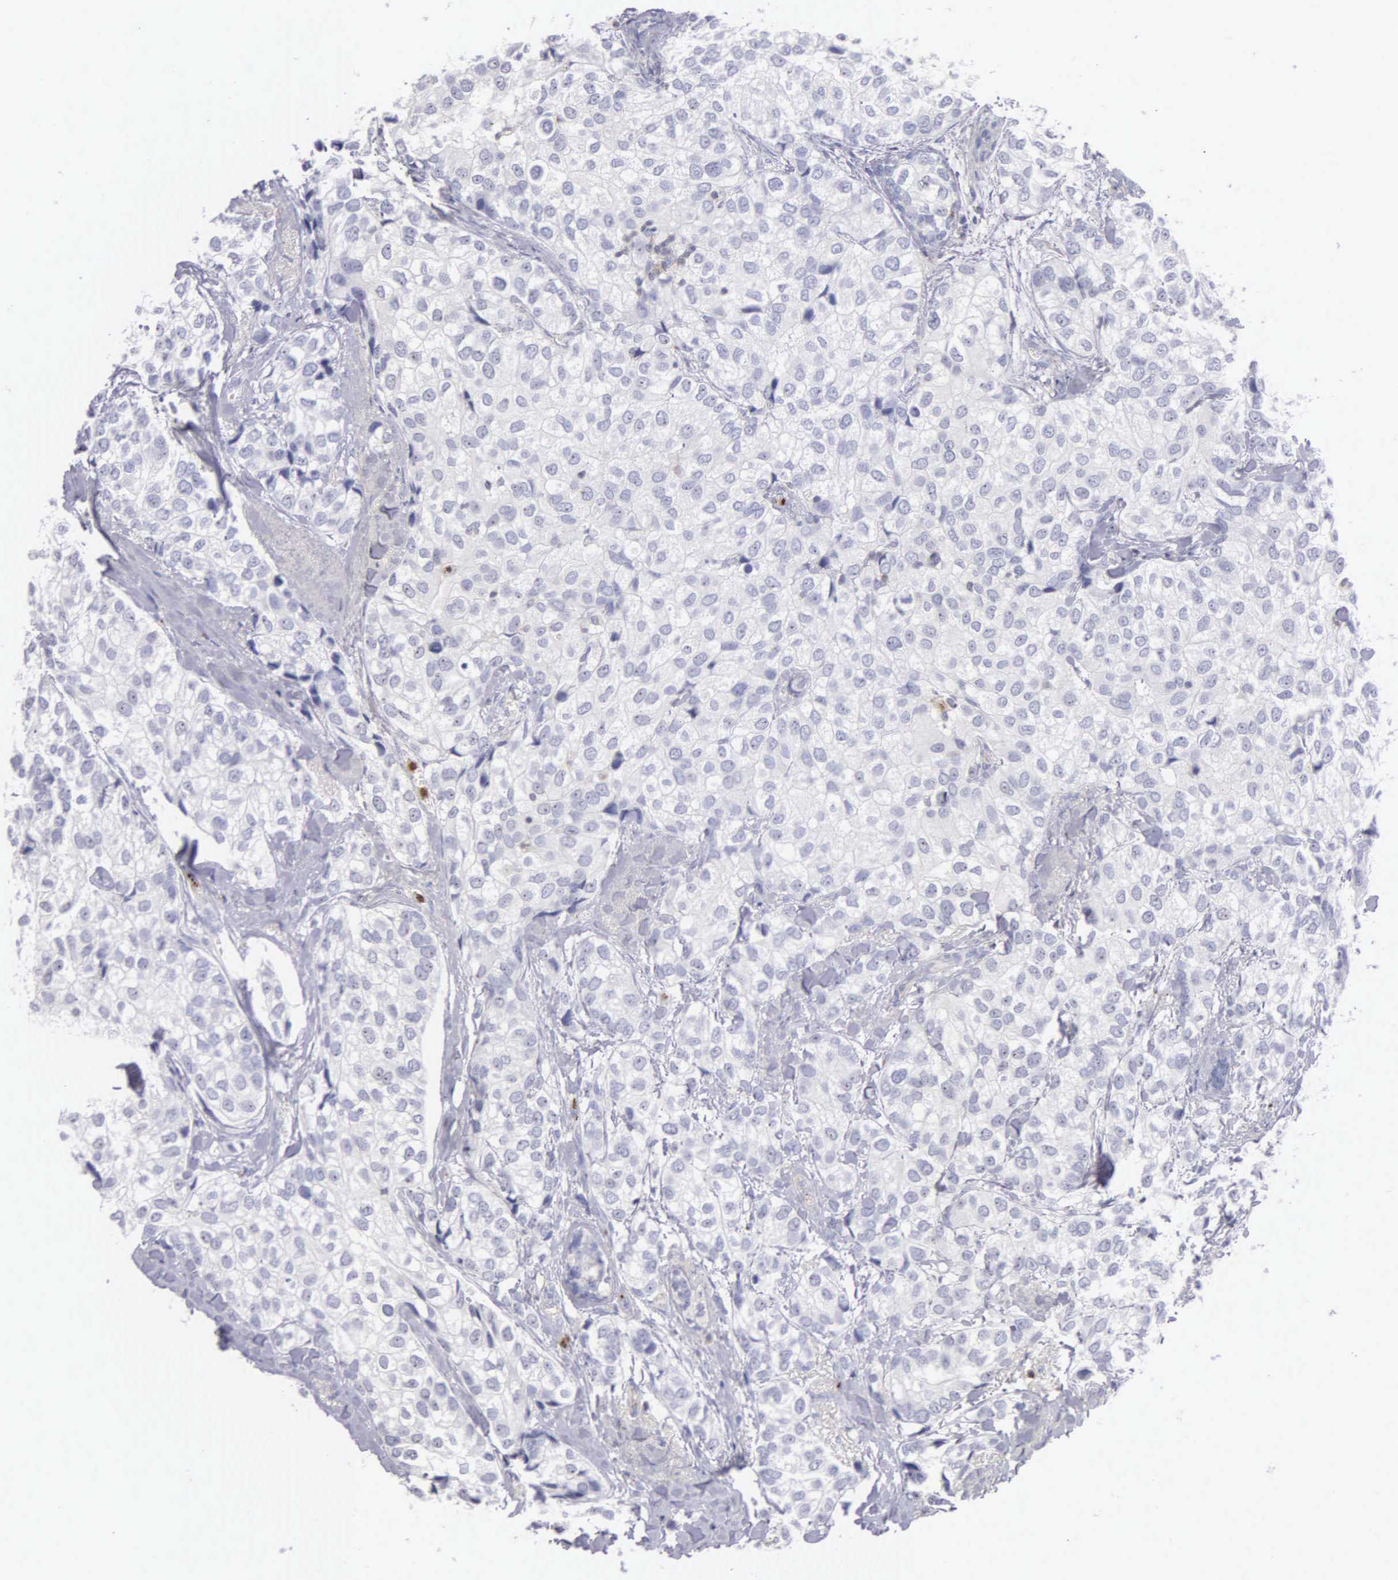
{"staining": {"intensity": "negative", "quantity": "none", "location": "none"}, "tissue": "breast cancer", "cell_type": "Tumor cells", "image_type": "cancer", "snomed": [{"axis": "morphology", "description": "Duct carcinoma"}, {"axis": "topography", "description": "Breast"}], "caption": "Immunohistochemistry micrograph of neoplastic tissue: breast cancer stained with DAB demonstrates no significant protein positivity in tumor cells.", "gene": "SRGN", "patient": {"sex": "female", "age": 68}}